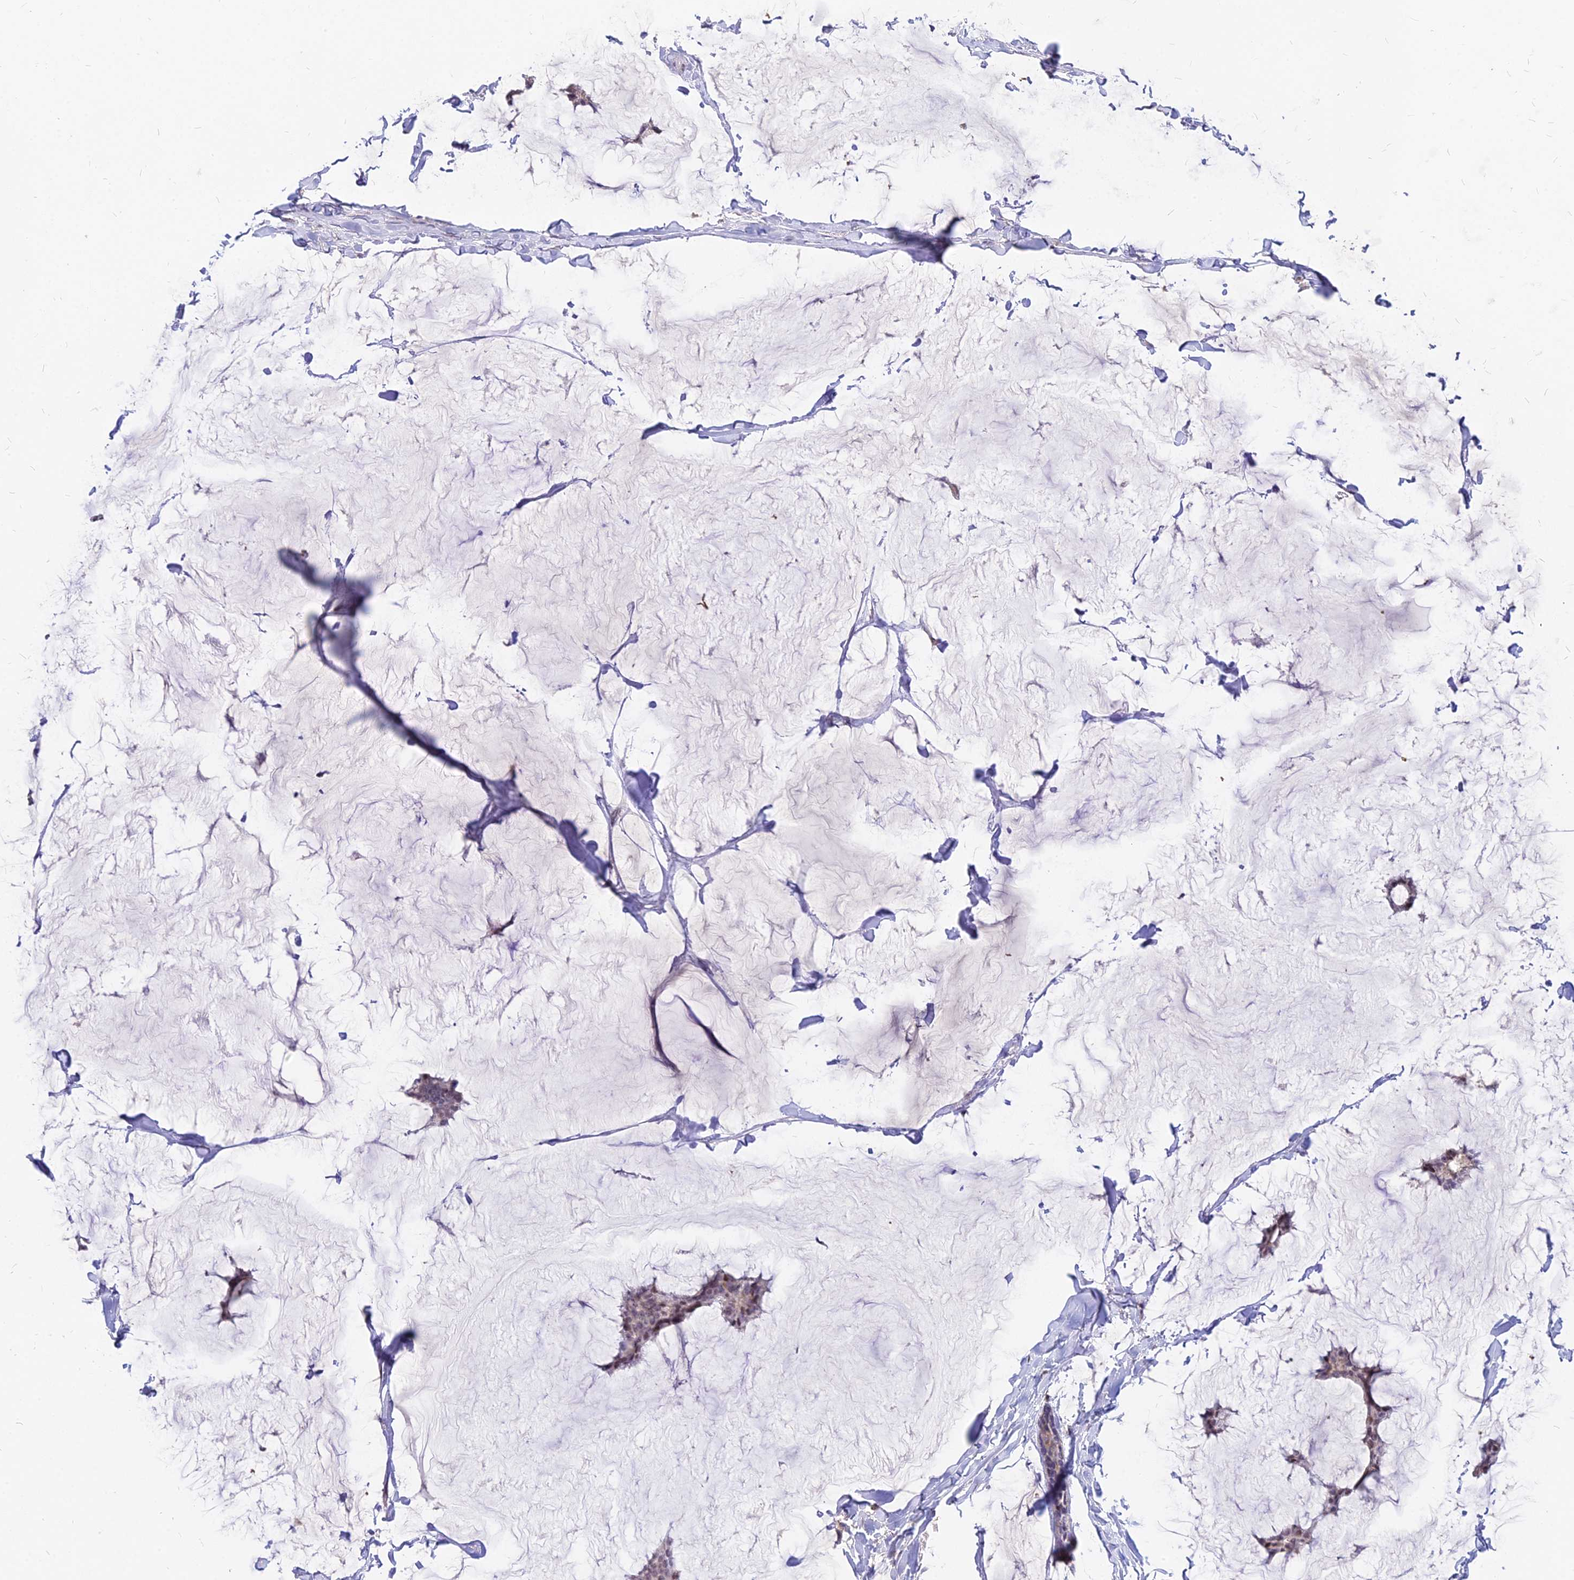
{"staining": {"intensity": "weak", "quantity": ">75%", "location": "nuclear"}, "tissue": "breast cancer", "cell_type": "Tumor cells", "image_type": "cancer", "snomed": [{"axis": "morphology", "description": "Duct carcinoma"}, {"axis": "topography", "description": "Breast"}], "caption": "The photomicrograph shows immunohistochemical staining of breast cancer (infiltrating ductal carcinoma). There is weak nuclear staining is identified in approximately >75% of tumor cells.", "gene": "C11orf68", "patient": {"sex": "female", "age": 93}}